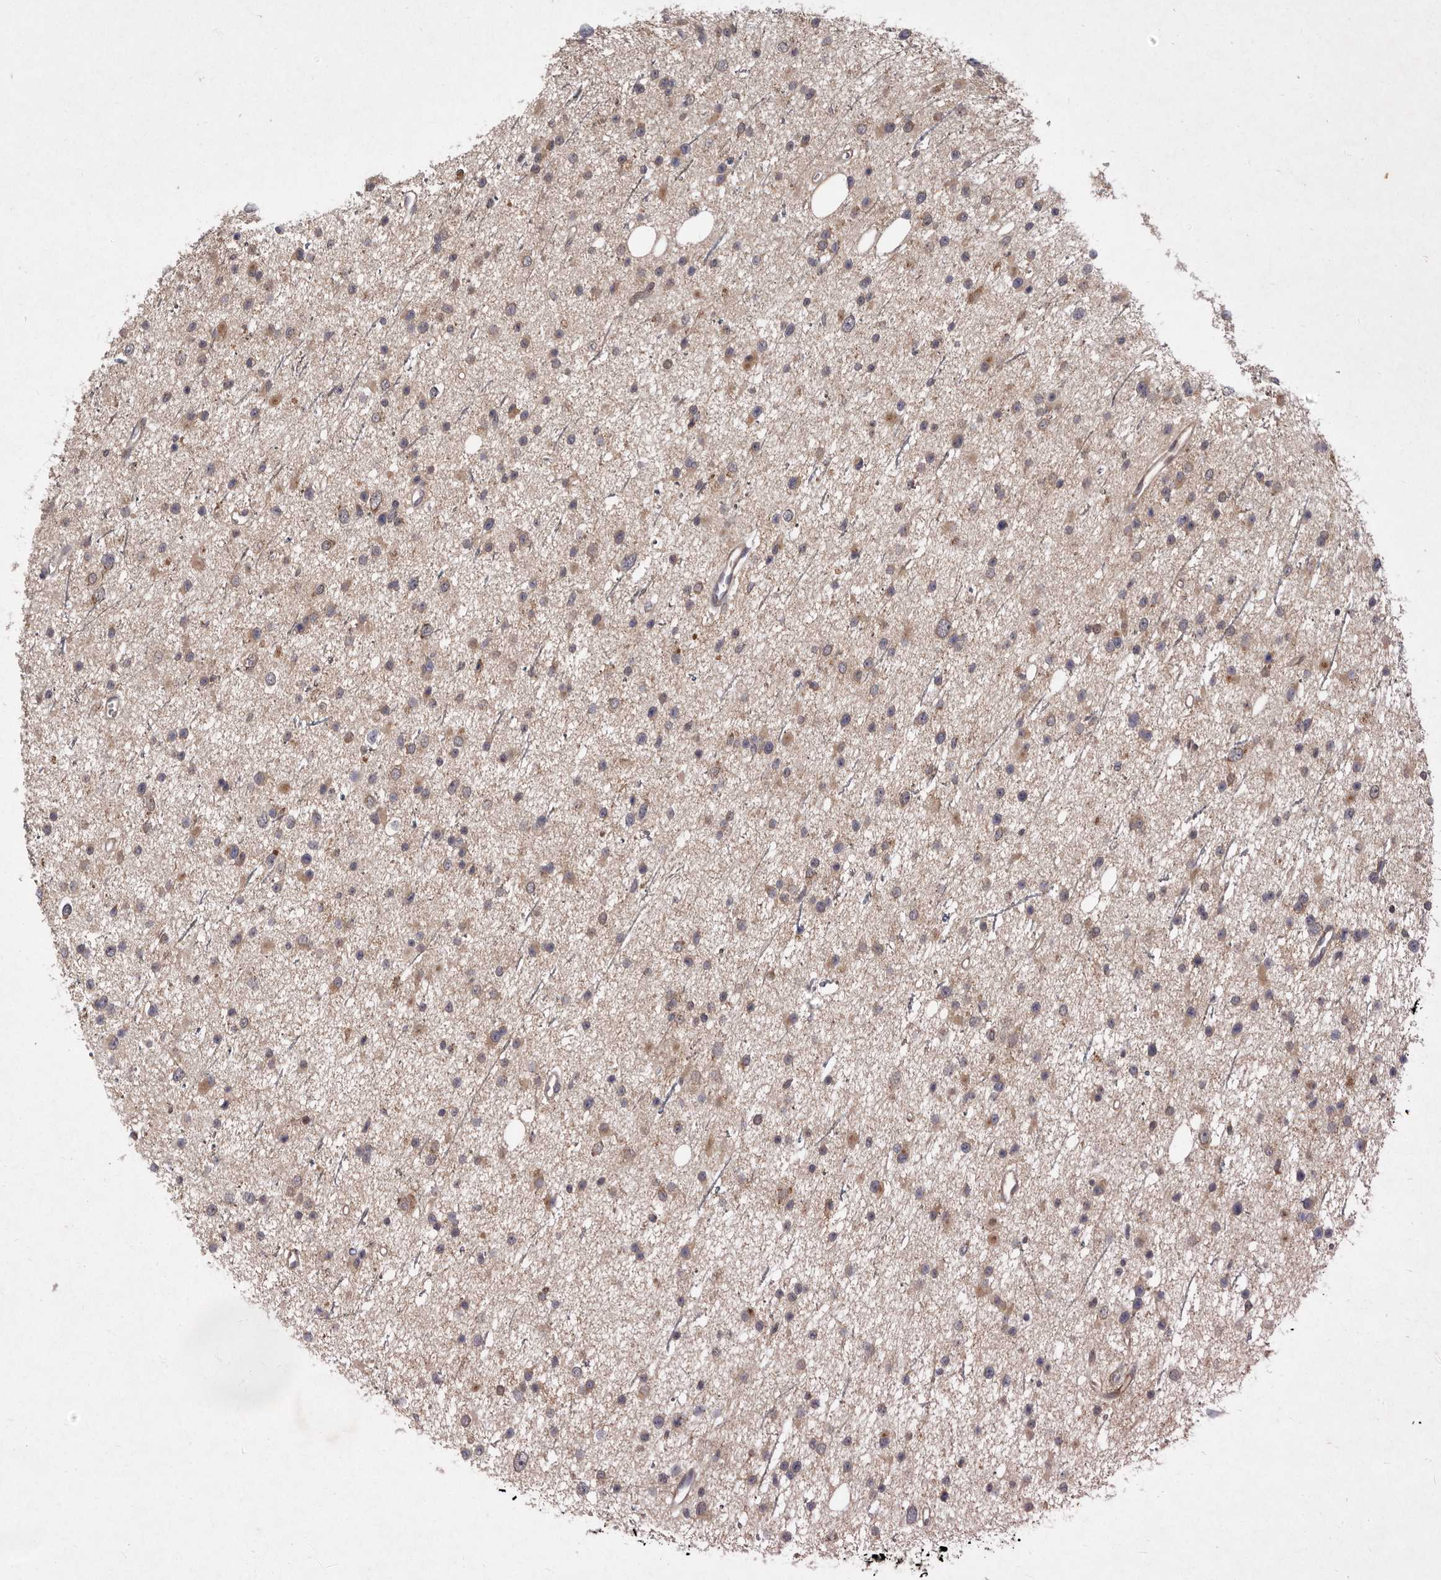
{"staining": {"intensity": "moderate", "quantity": ">75%", "location": "cytoplasmic/membranous"}, "tissue": "glioma", "cell_type": "Tumor cells", "image_type": "cancer", "snomed": [{"axis": "morphology", "description": "Glioma, malignant, Low grade"}, {"axis": "topography", "description": "Cerebral cortex"}], "caption": "Human glioma stained for a protein (brown) demonstrates moderate cytoplasmic/membranous positive expression in about >75% of tumor cells.", "gene": "FLAD1", "patient": {"sex": "female", "age": 39}}